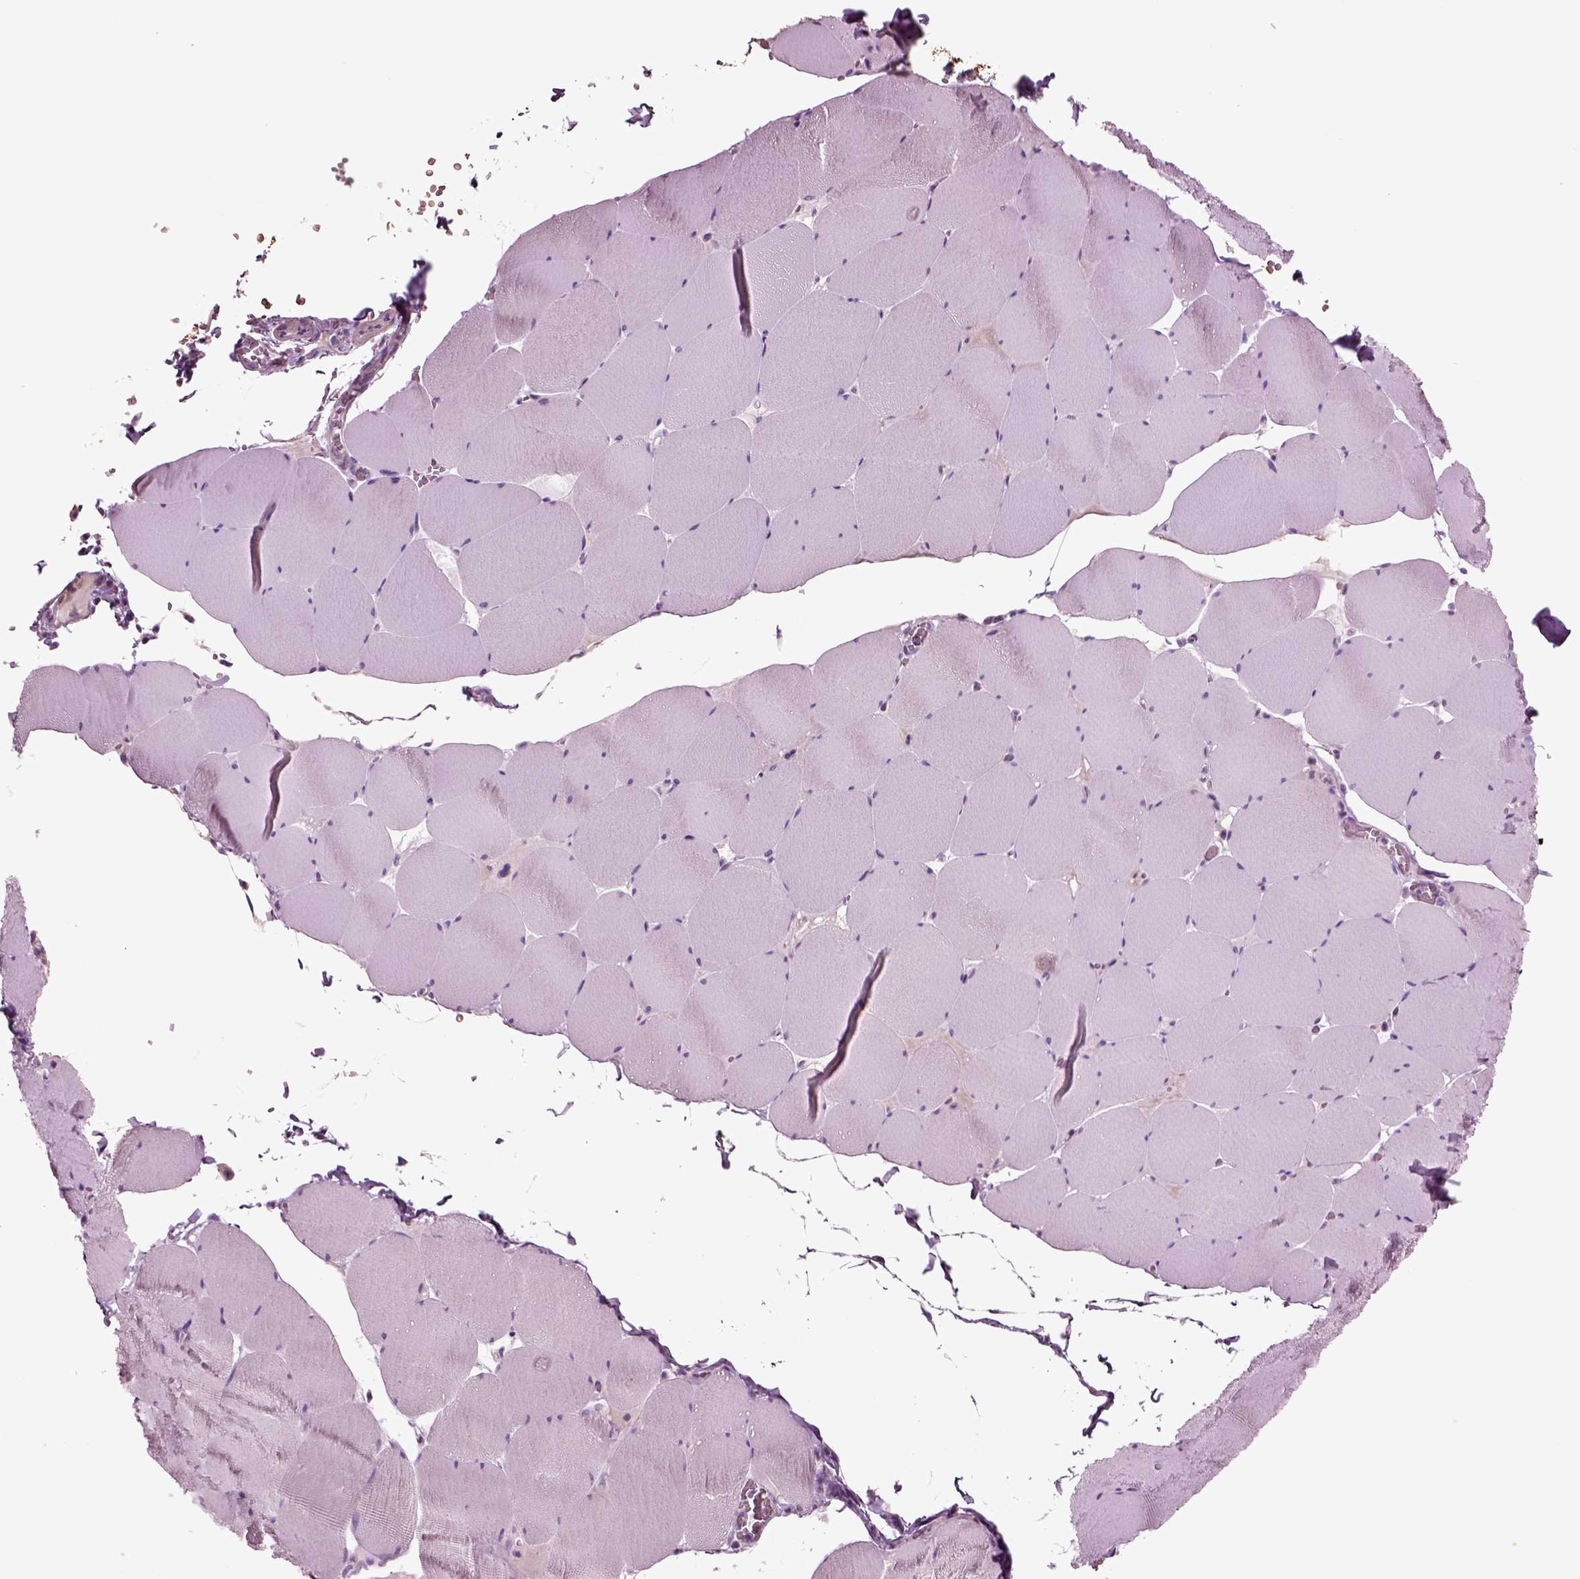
{"staining": {"intensity": "negative", "quantity": "none", "location": "none"}, "tissue": "skeletal muscle", "cell_type": "Myocytes", "image_type": "normal", "snomed": [{"axis": "morphology", "description": "Normal tissue, NOS"}, {"axis": "morphology", "description": "Malignant melanoma, Metastatic site"}, {"axis": "topography", "description": "Skeletal muscle"}], "caption": "This micrograph is of unremarkable skeletal muscle stained with immunohistochemistry (IHC) to label a protein in brown with the nuclei are counter-stained blue. There is no staining in myocytes. Brightfield microscopy of immunohistochemistry stained with DAB (brown) and hematoxylin (blue), captured at high magnification.", "gene": "CHGB", "patient": {"sex": "male", "age": 50}}